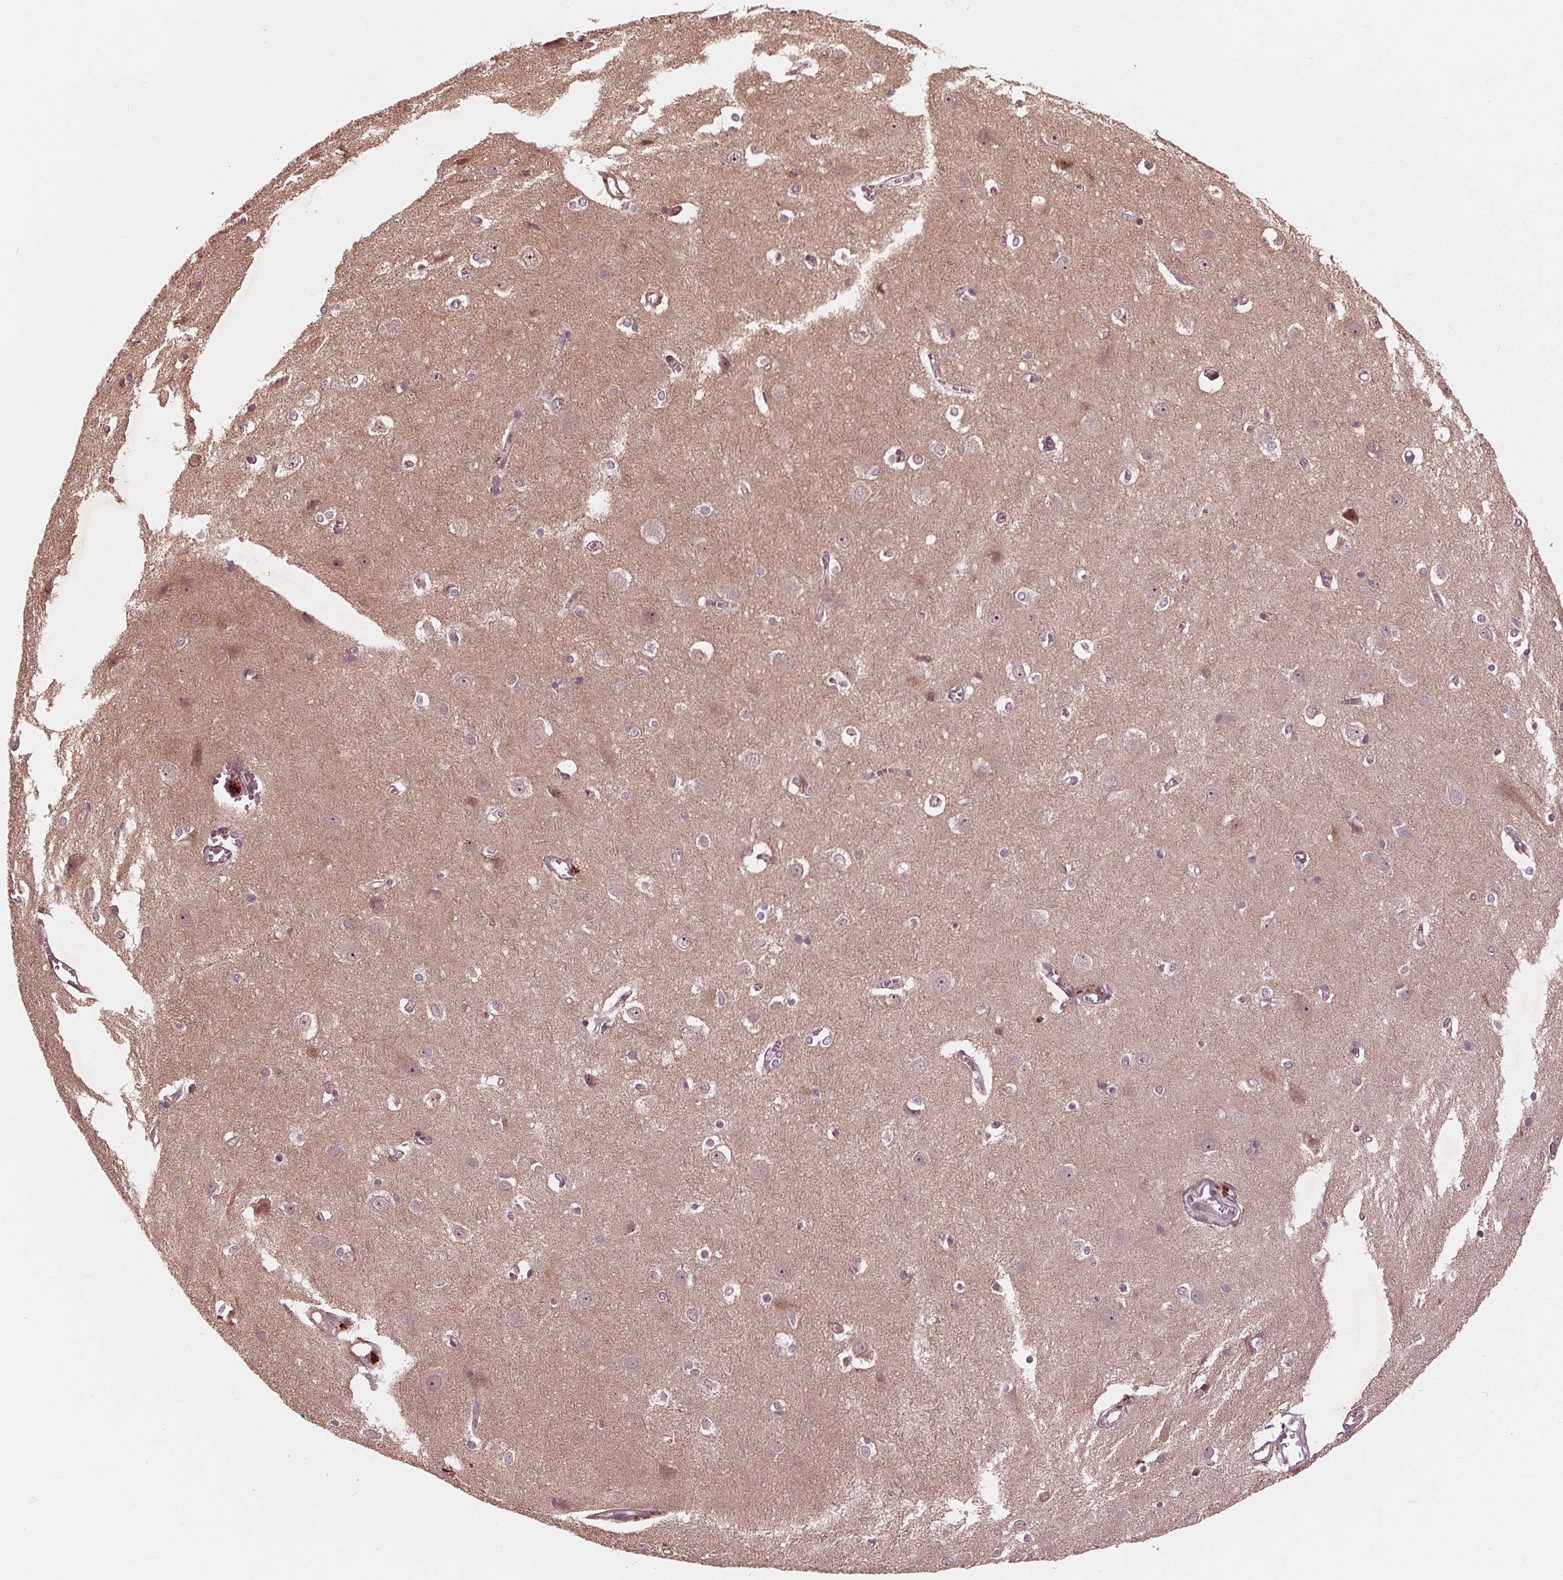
{"staining": {"intensity": "negative", "quantity": "none", "location": "none"}, "tissue": "cerebral cortex", "cell_type": "Endothelial cells", "image_type": "normal", "snomed": [{"axis": "morphology", "description": "Normal tissue, NOS"}, {"axis": "topography", "description": "Cerebral cortex"}], "caption": "Endothelial cells show no significant positivity in unremarkable cerebral cortex. The staining was performed using DAB to visualize the protein expression in brown, while the nuclei were stained in blue with hematoxylin (Magnification: 20x).", "gene": "CDKL4", "patient": {"sex": "male", "age": 37}}